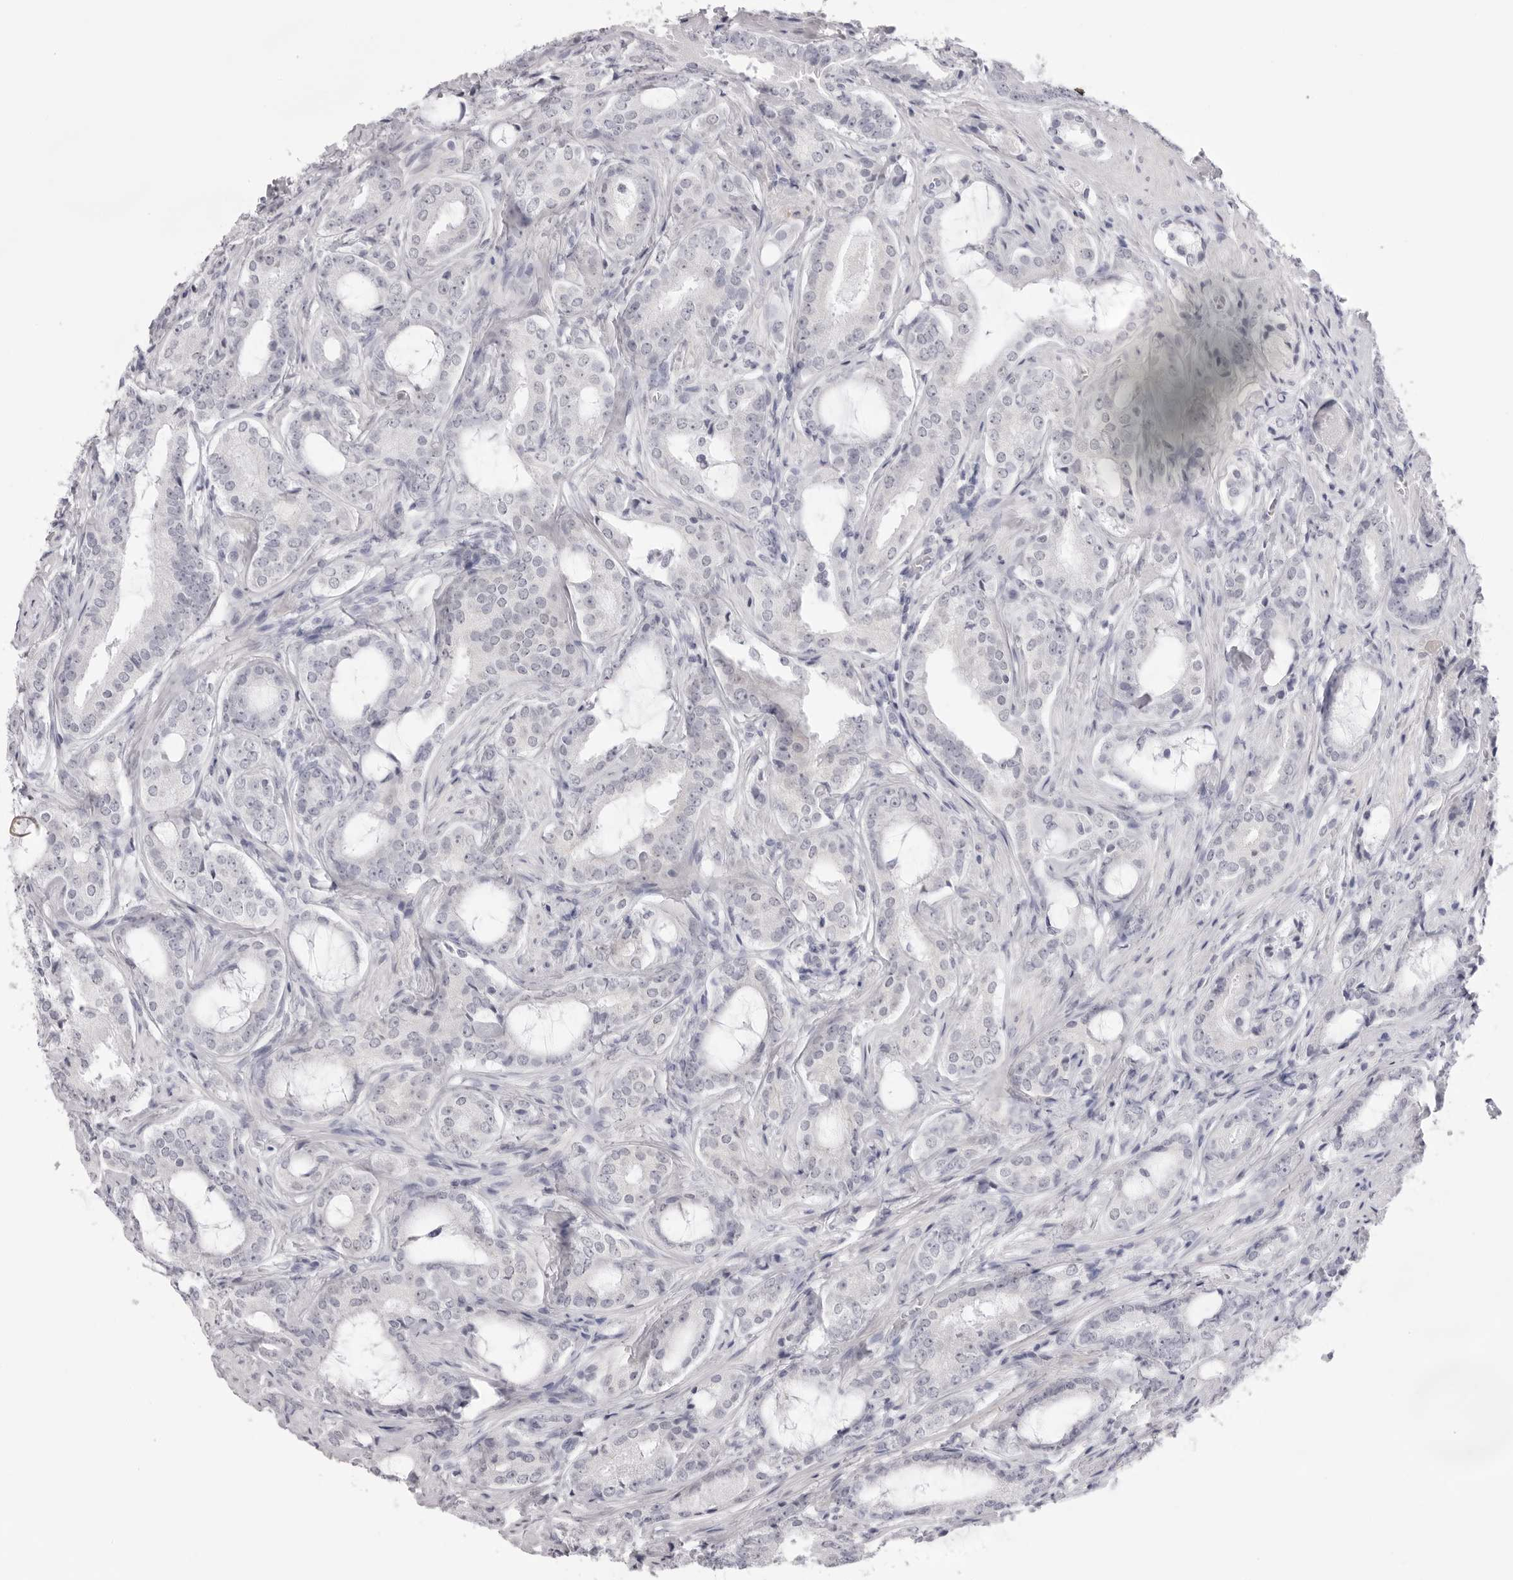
{"staining": {"intensity": "negative", "quantity": "none", "location": "none"}, "tissue": "prostate cancer", "cell_type": "Tumor cells", "image_type": "cancer", "snomed": [{"axis": "morphology", "description": "Adenocarcinoma, High grade"}, {"axis": "topography", "description": "Prostate"}], "caption": "Prostate cancer (adenocarcinoma (high-grade)) was stained to show a protein in brown. There is no significant staining in tumor cells.", "gene": "SPTA1", "patient": {"sex": "male", "age": 73}}